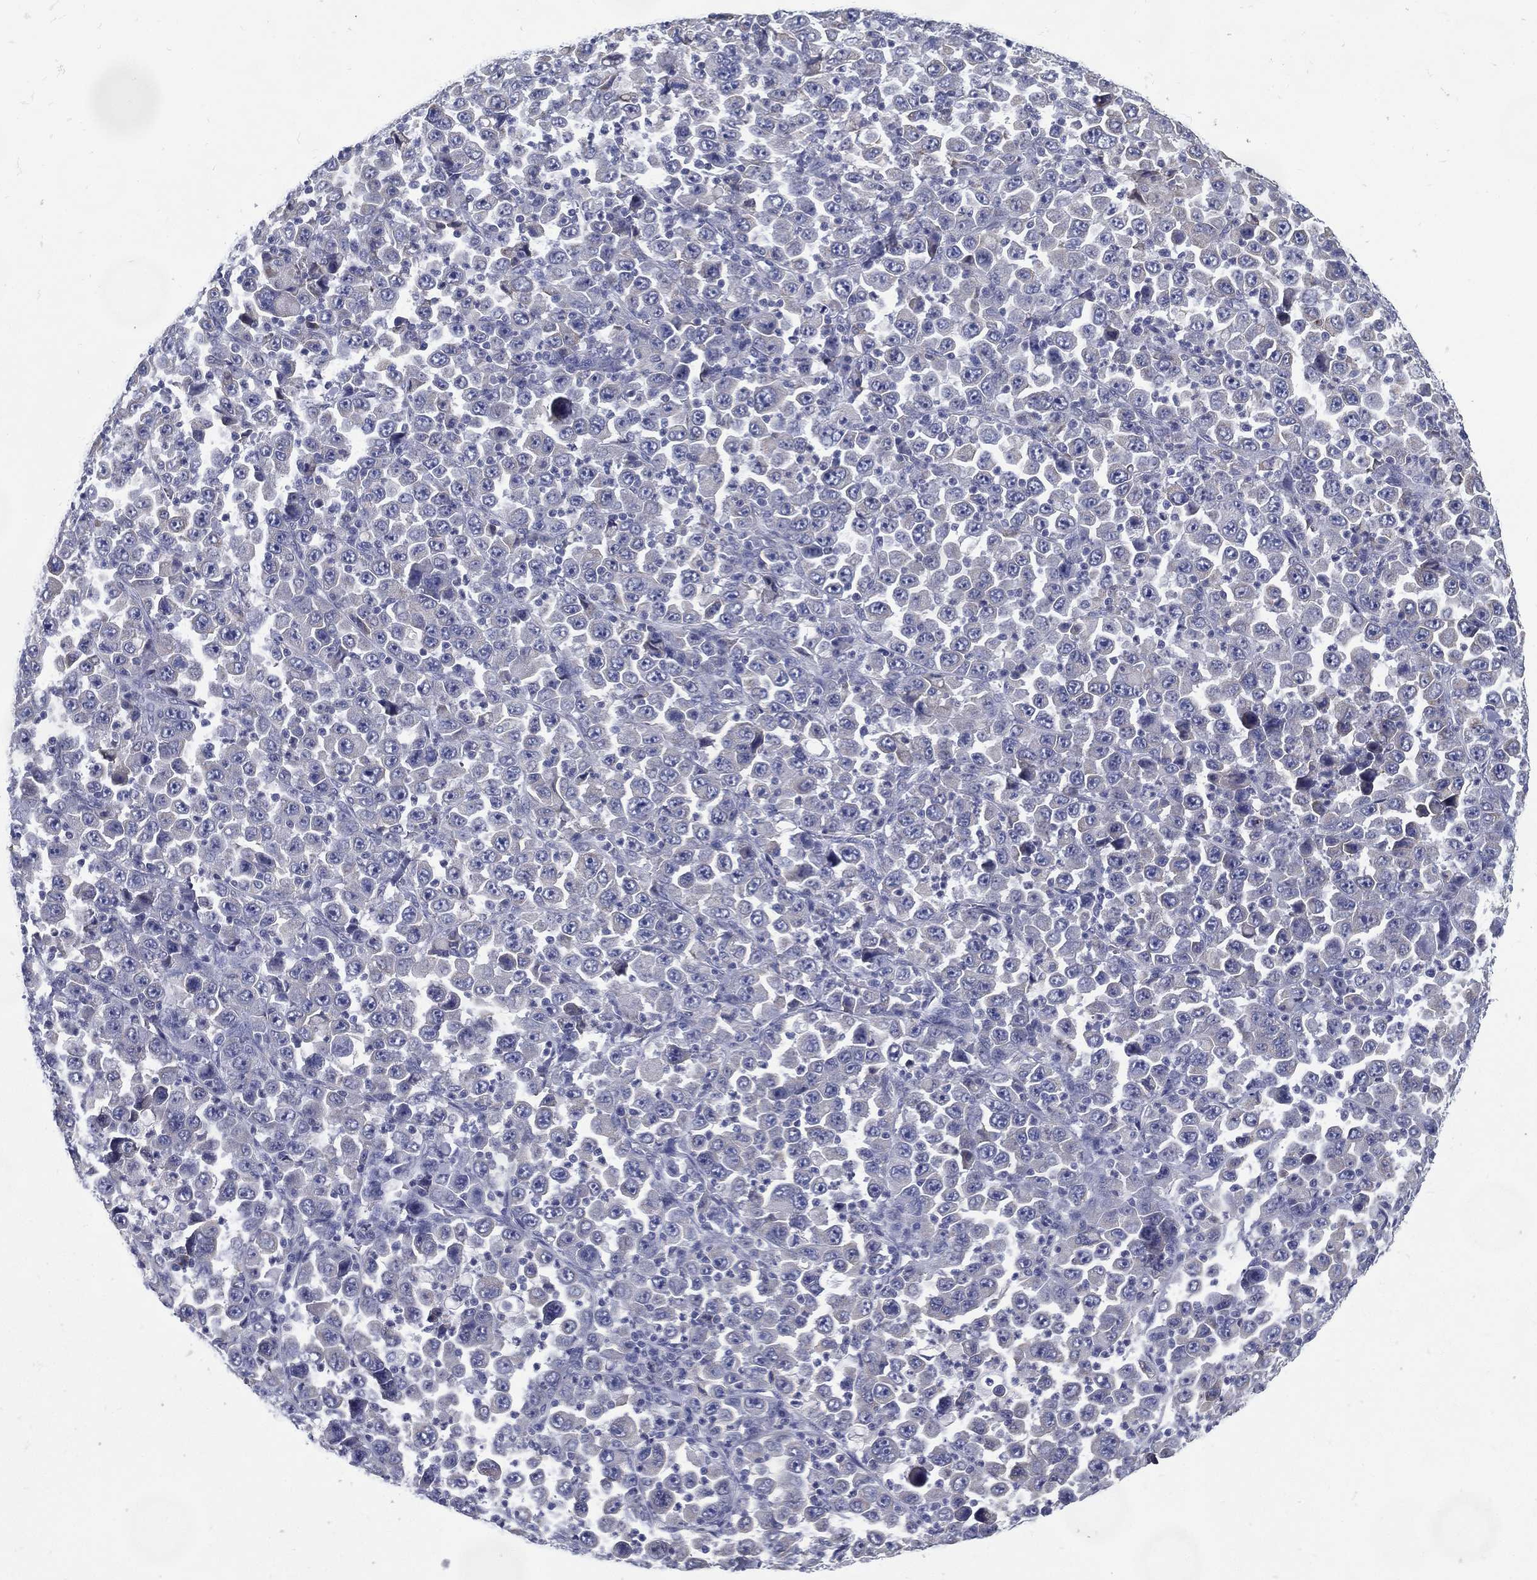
{"staining": {"intensity": "negative", "quantity": "none", "location": "none"}, "tissue": "stomach cancer", "cell_type": "Tumor cells", "image_type": "cancer", "snomed": [{"axis": "morphology", "description": "Normal tissue, NOS"}, {"axis": "morphology", "description": "Adenocarcinoma, NOS"}, {"axis": "topography", "description": "Stomach, upper"}, {"axis": "topography", "description": "Stomach"}], "caption": "Tumor cells are negative for brown protein staining in adenocarcinoma (stomach).", "gene": "C19orf18", "patient": {"sex": "male", "age": 59}}